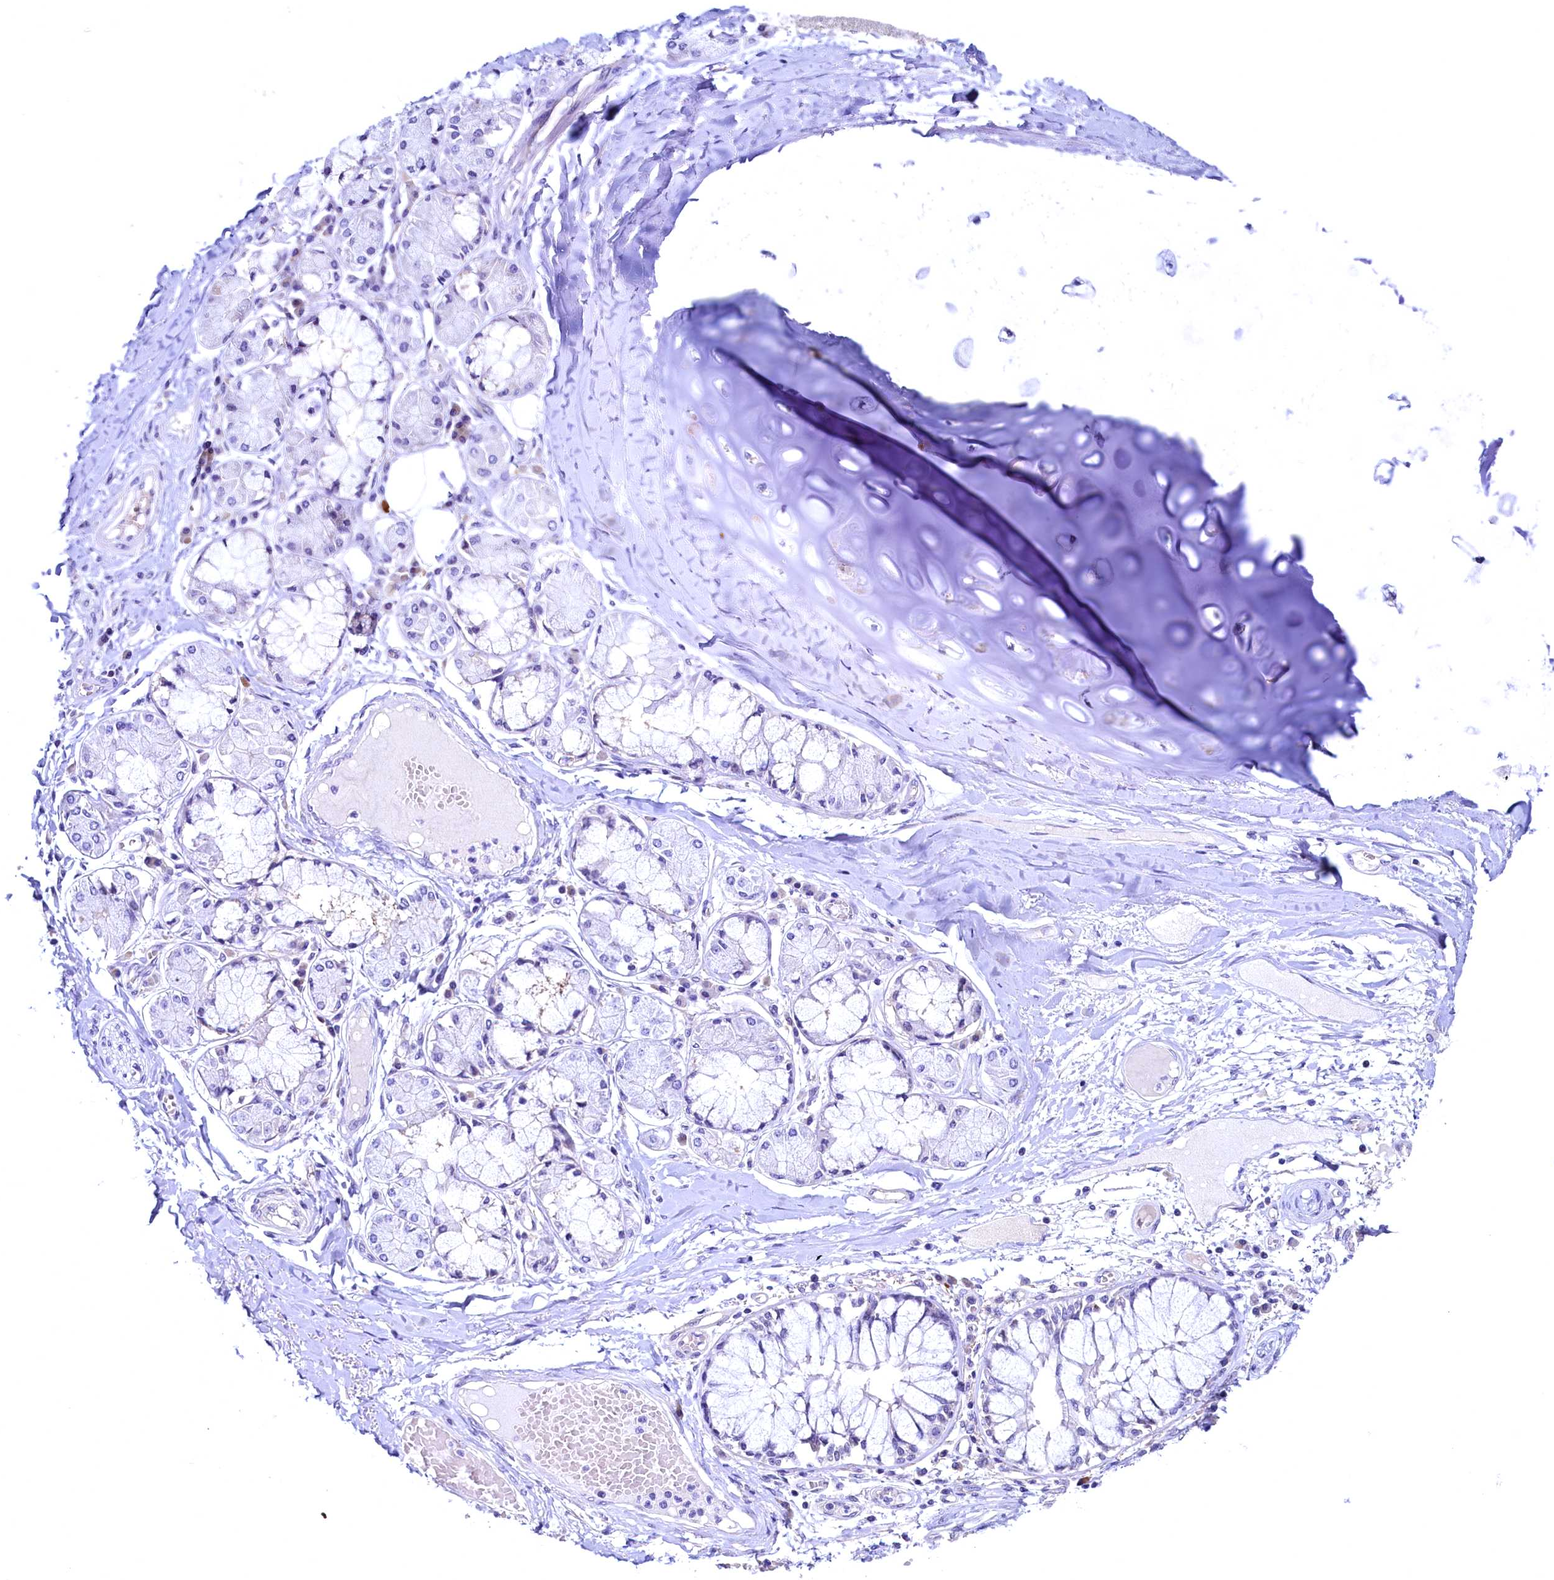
{"staining": {"intensity": "negative", "quantity": "none", "location": "none"}, "tissue": "adipose tissue", "cell_type": "Adipocytes", "image_type": "normal", "snomed": [{"axis": "morphology", "description": "Normal tissue, NOS"}, {"axis": "topography", "description": "Cartilage tissue"}, {"axis": "topography", "description": "Bronchus"}, {"axis": "topography", "description": "Lung"}, {"axis": "topography", "description": "Peripheral nerve tissue"}], "caption": "This photomicrograph is of benign adipose tissue stained with IHC to label a protein in brown with the nuclei are counter-stained blue. There is no positivity in adipocytes. The staining is performed using DAB brown chromogen with nuclei counter-stained in using hematoxylin.", "gene": "FLYWCH2", "patient": {"sex": "female", "age": 49}}